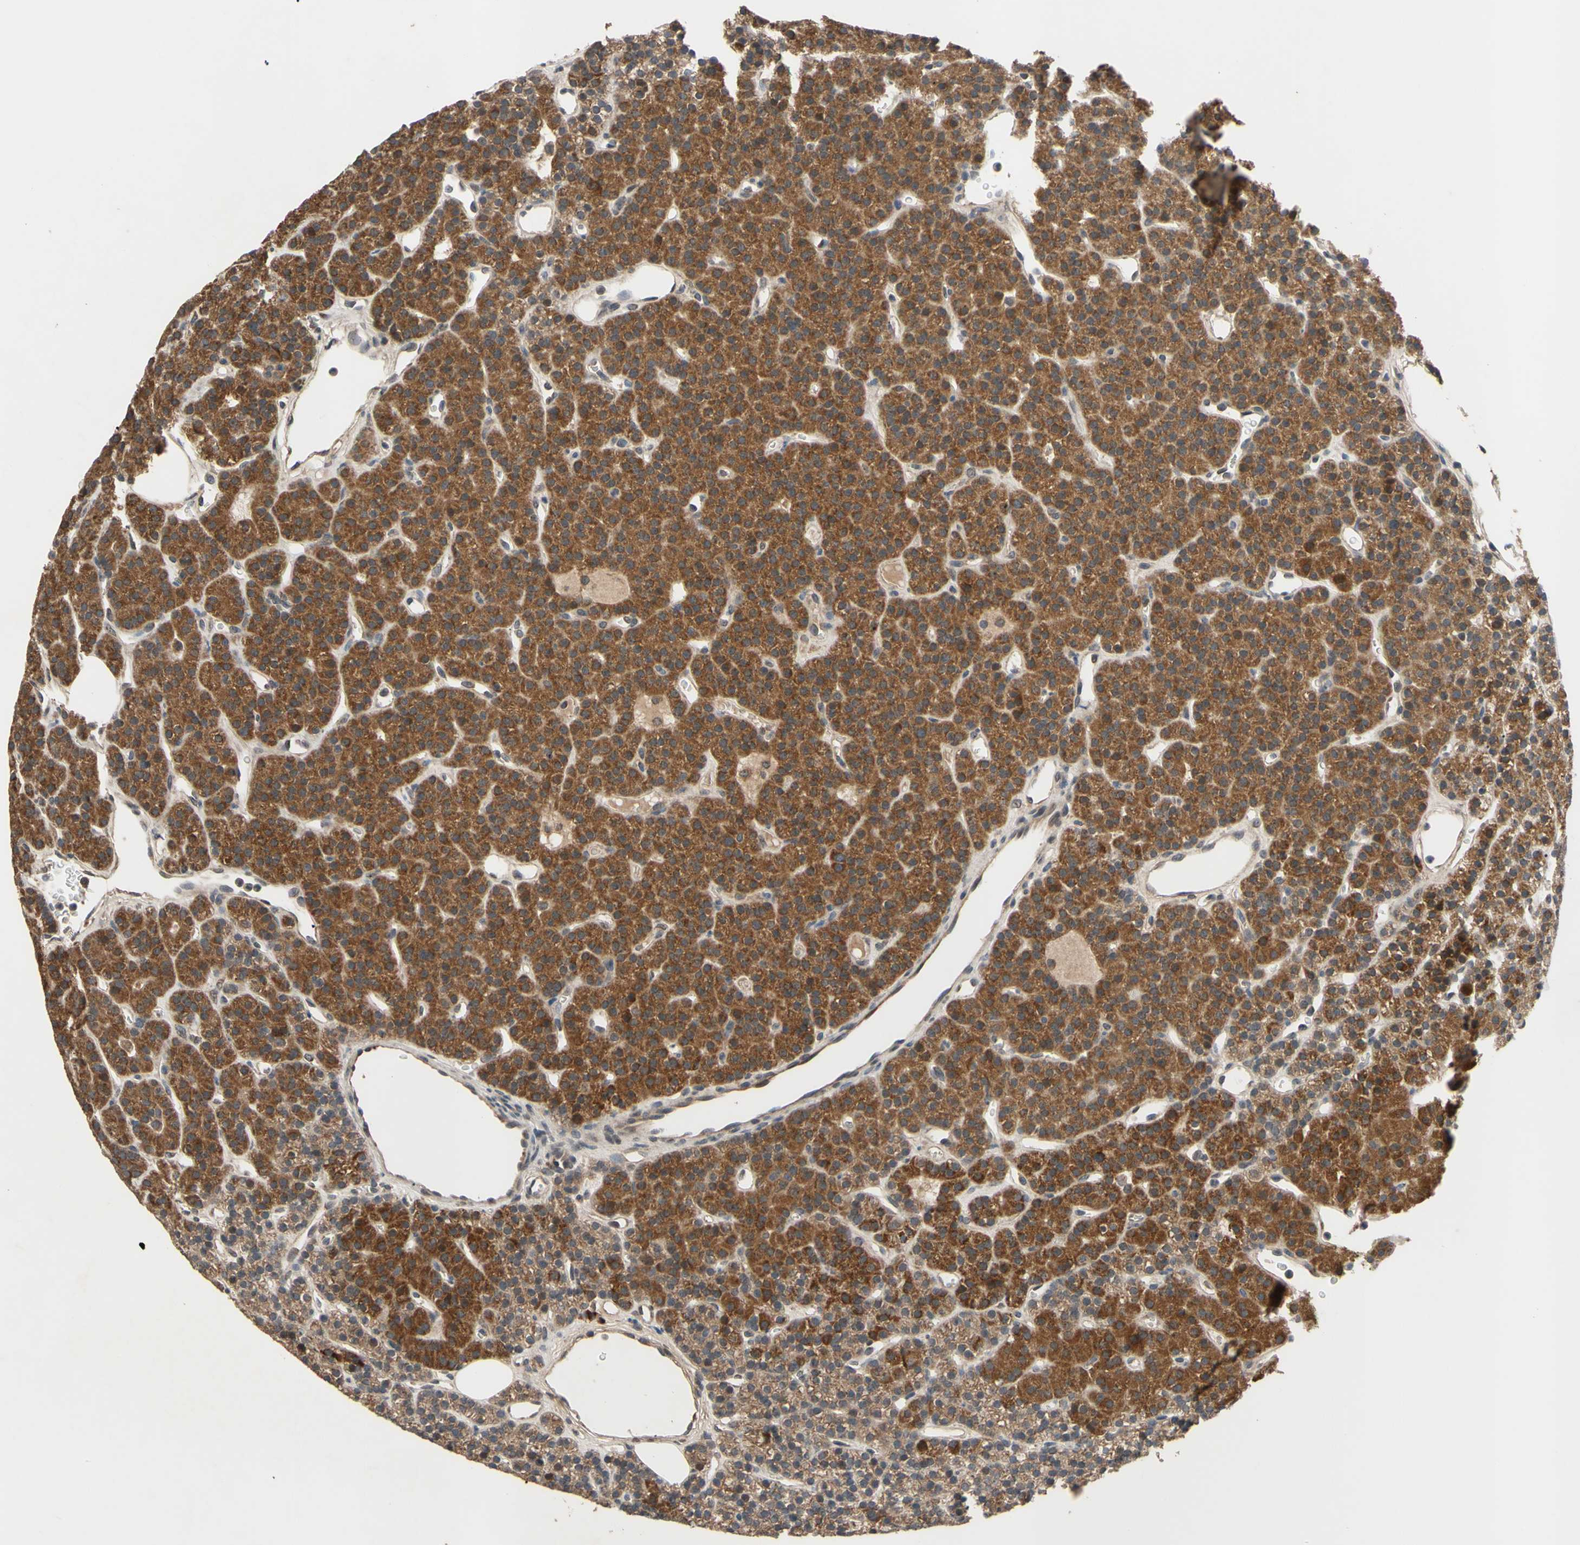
{"staining": {"intensity": "strong", "quantity": ">75%", "location": "cytoplasmic/membranous"}, "tissue": "parathyroid gland", "cell_type": "Glandular cells", "image_type": "normal", "snomed": [{"axis": "morphology", "description": "Normal tissue, NOS"}, {"axis": "morphology", "description": "Hyperplasia, NOS"}, {"axis": "topography", "description": "Parathyroid gland"}], "caption": "This is an image of immunohistochemistry staining of benign parathyroid gland, which shows strong positivity in the cytoplasmic/membranous of glandular cells.", "gene": "CD164", "patient": {"sex": "male", "age": 44}}